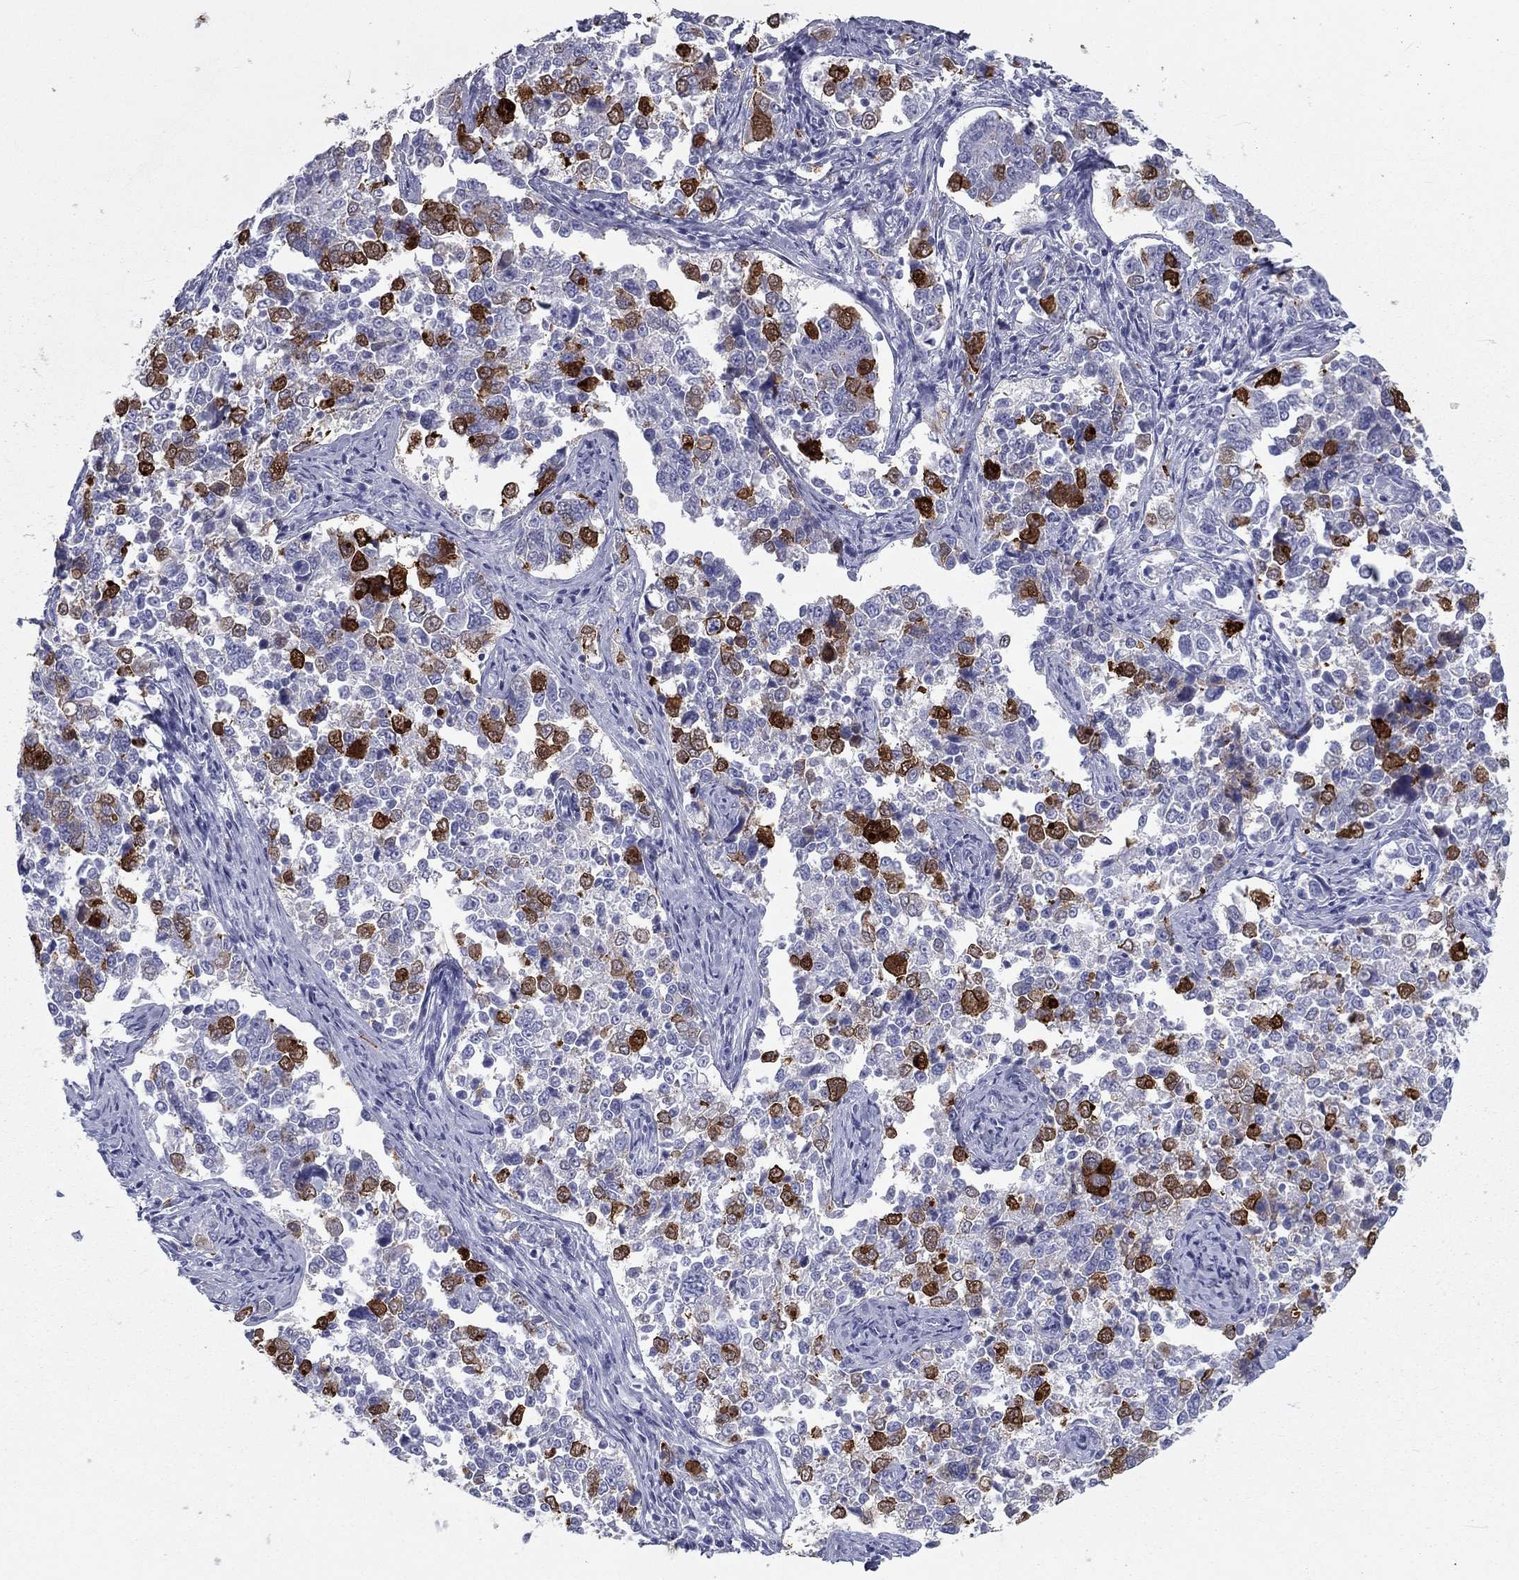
{"staining": {"intensity": "strong", "quantity": "25%-75%", "location": "cytoplasmic/membranous"}, "tissue": "endometrial cancer", "cell_type": "Tumor cells", "image_type": "cancer", "snomed": [{"axis": "morphology", "description": "Adenocarcinoma, NOS"}, {"axis": "topography", "description": "Endometrium"}], "caption": "The image demonstrates a brown stain indicating the presence of a protein in the cytoplasmic/membranous of tumor cells in adenocarcinoma (endometrial).", "gene": "DNALI1", "patient": {"sex": "female", "age": 43}}